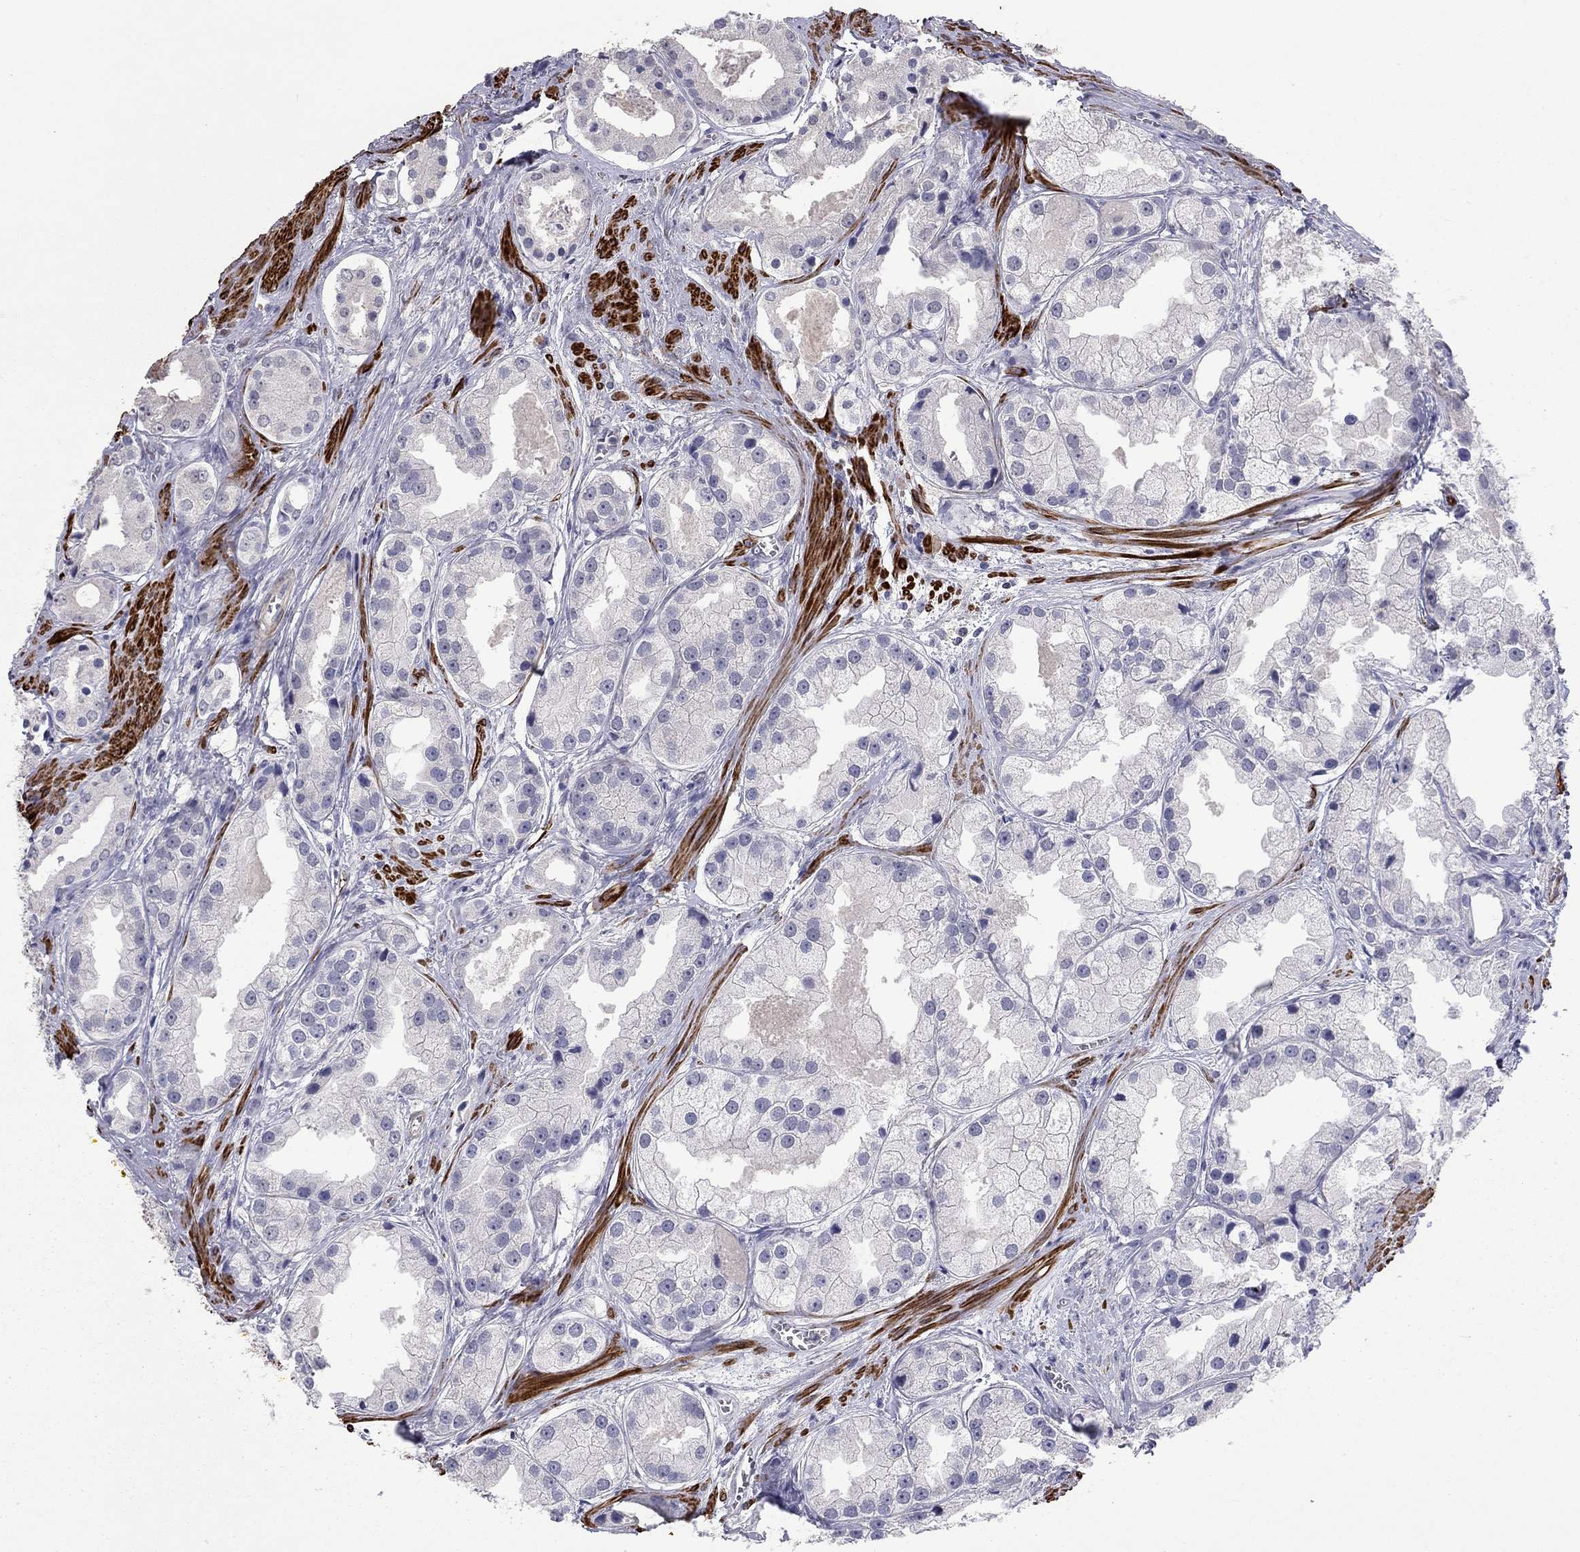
{"staining": {"intensity": "negative", "quantity": "none", "location": "none"}, "tissue": "prostate cancer", "cell_type": "Tumor cells", "image_type": "cancer", "snomed": [{"axis": "morphology", "description": "Adenocarcinoma, NOS"}, {"axis": "topography", "description": "Prostate"}], "caption": "IHC of prostate cancer (adenocarcinoma) exhibits no expression in tumor cells.", "gene": "IP6K3", "patient": {"sex": "male", "age": 61}}